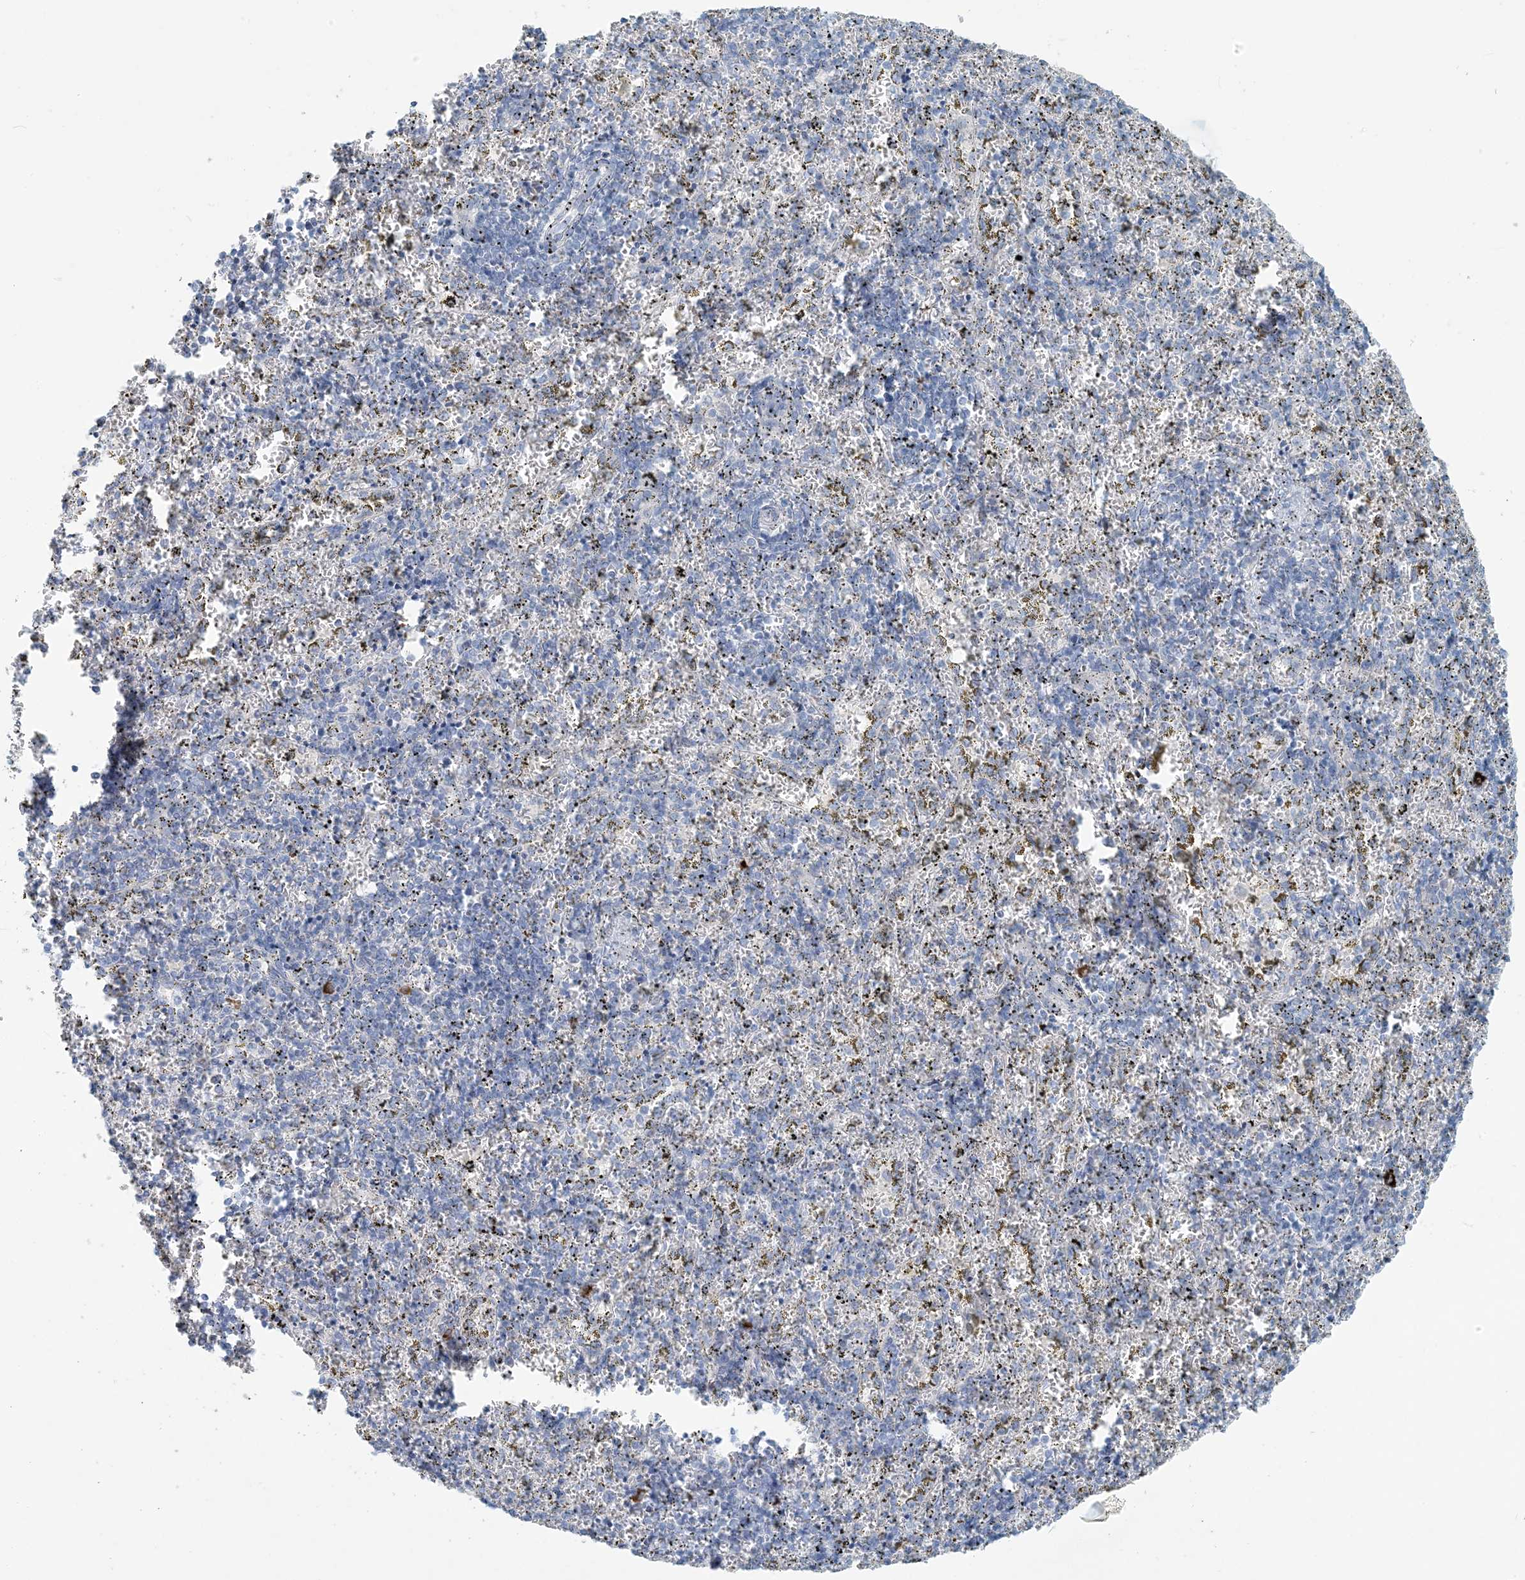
{"staining": {"intensity": "negative", "quantity": "none", "location": "none"}, "tissue": "spleen", "cell_type": "Cells in red pulp", "image_type": "normal", "snomed": [{"axis": "morphology", "description": "Normal tissue, NOS"}, {"axis": "topography", "description": "Spleen"}], "caption": "DAB (3,3'-diaminobenzidine) immunohistochemical staining of normal human spleen shows no significant staining in cells in red pulp. The staining was performed using DAB (3,3'-diaminobenzidine) to visualize the protein expression in brown, while the nuclei were stained in blue with hematoxylin (Magnification: 20x).", "gene": "SCML1", "patient": {"sex": "male", "age": 11}}